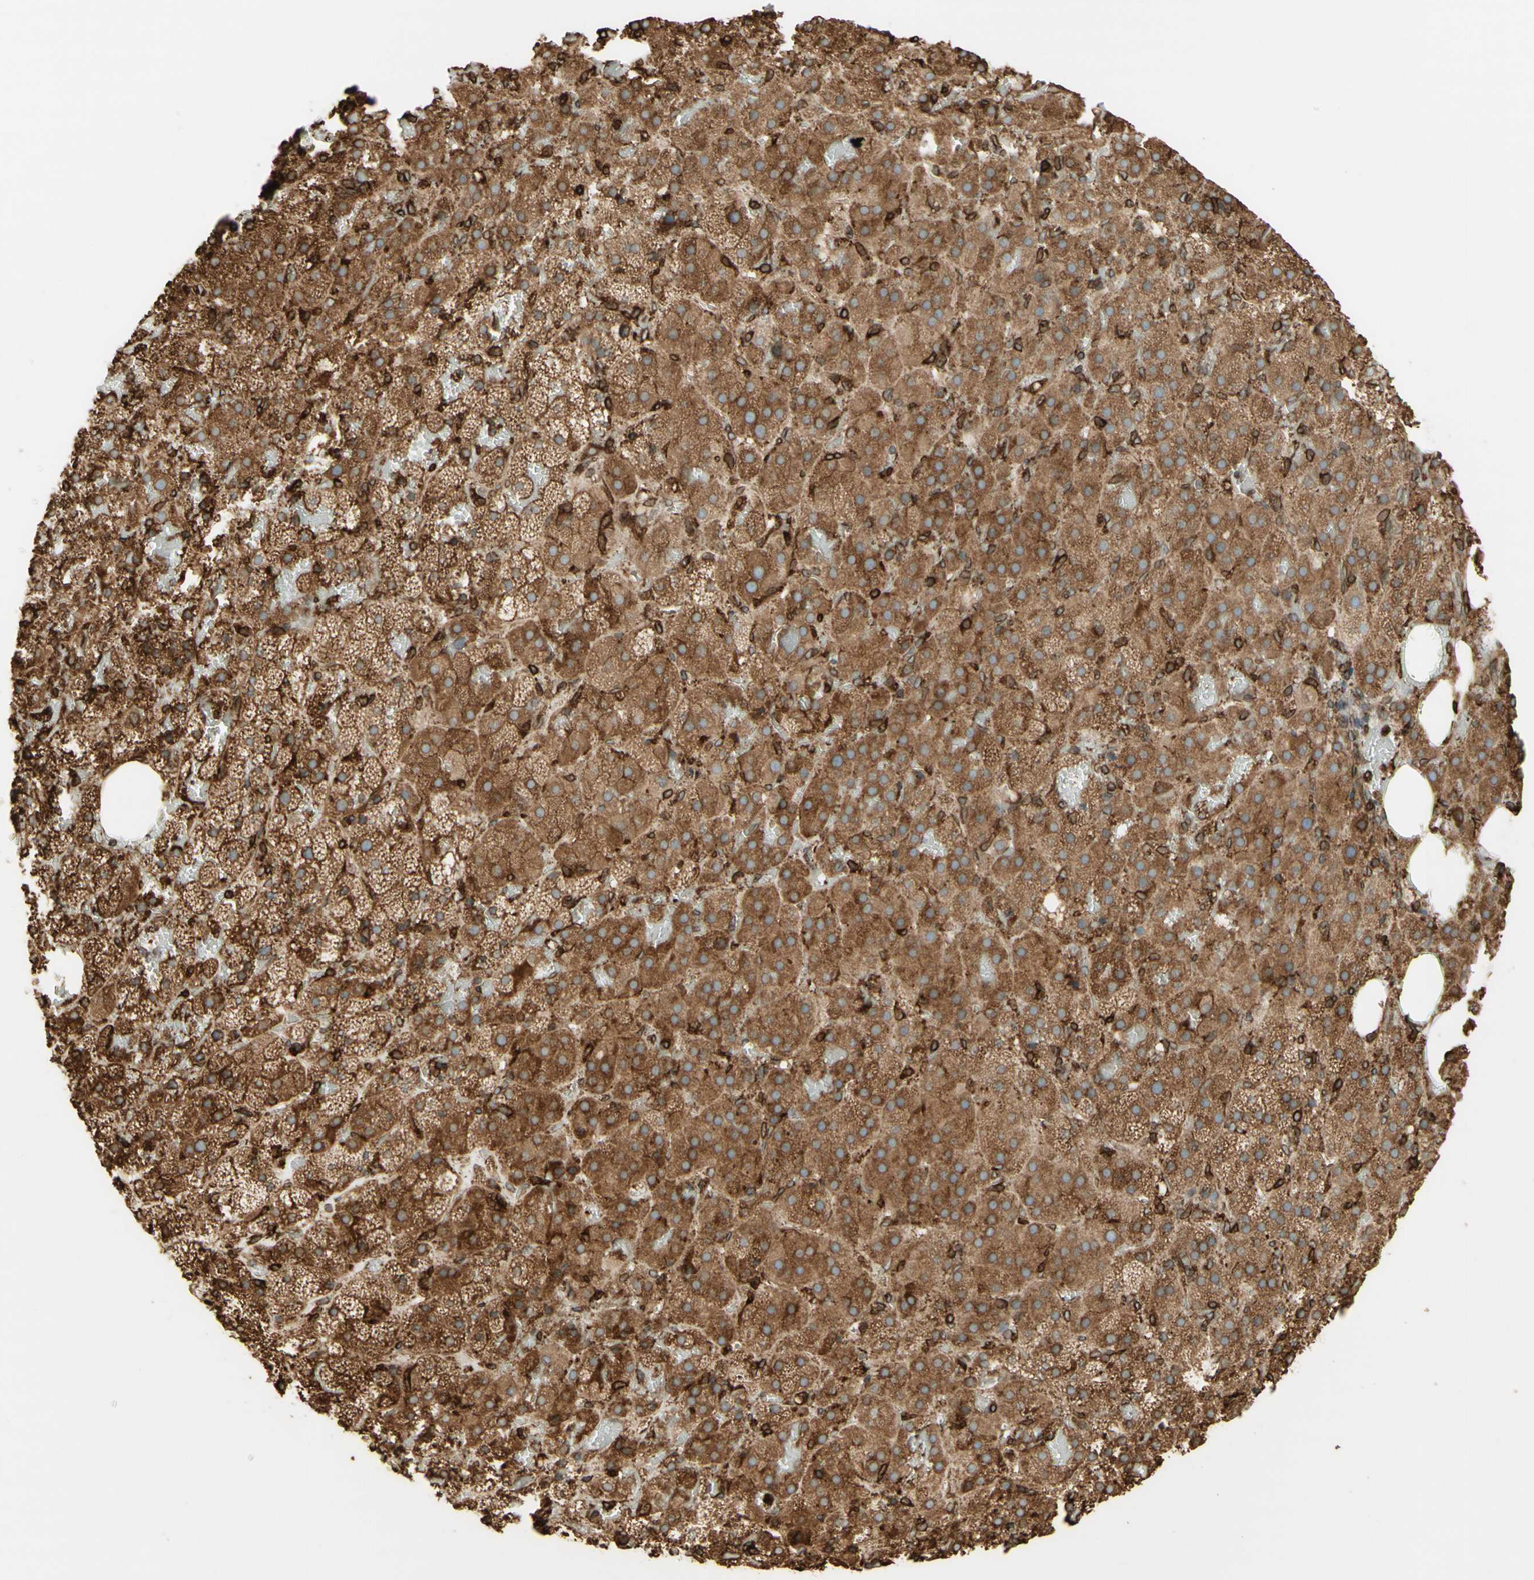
{"staining": {"intensity": "moderate", "quantity": ">75%", "location": "cytoplasmic/membranous"}, "tissue": "adrenal gland", "cell_type": "Glandular cells", "image_type": "normal", "snomed": [{"axis": "morphology", "description": "Normal tissue, NOS"}, {"axis": "topography", "description": "Adrenal gland"}], "caption": "Protein expression by IHC reveals moderate cytoplasmic/membranous positivity in approximately >75% of glandular cells in unremarkable adrenal gland.", "gene": "CANX", "patient": {"sex": "female", "age": 59}}